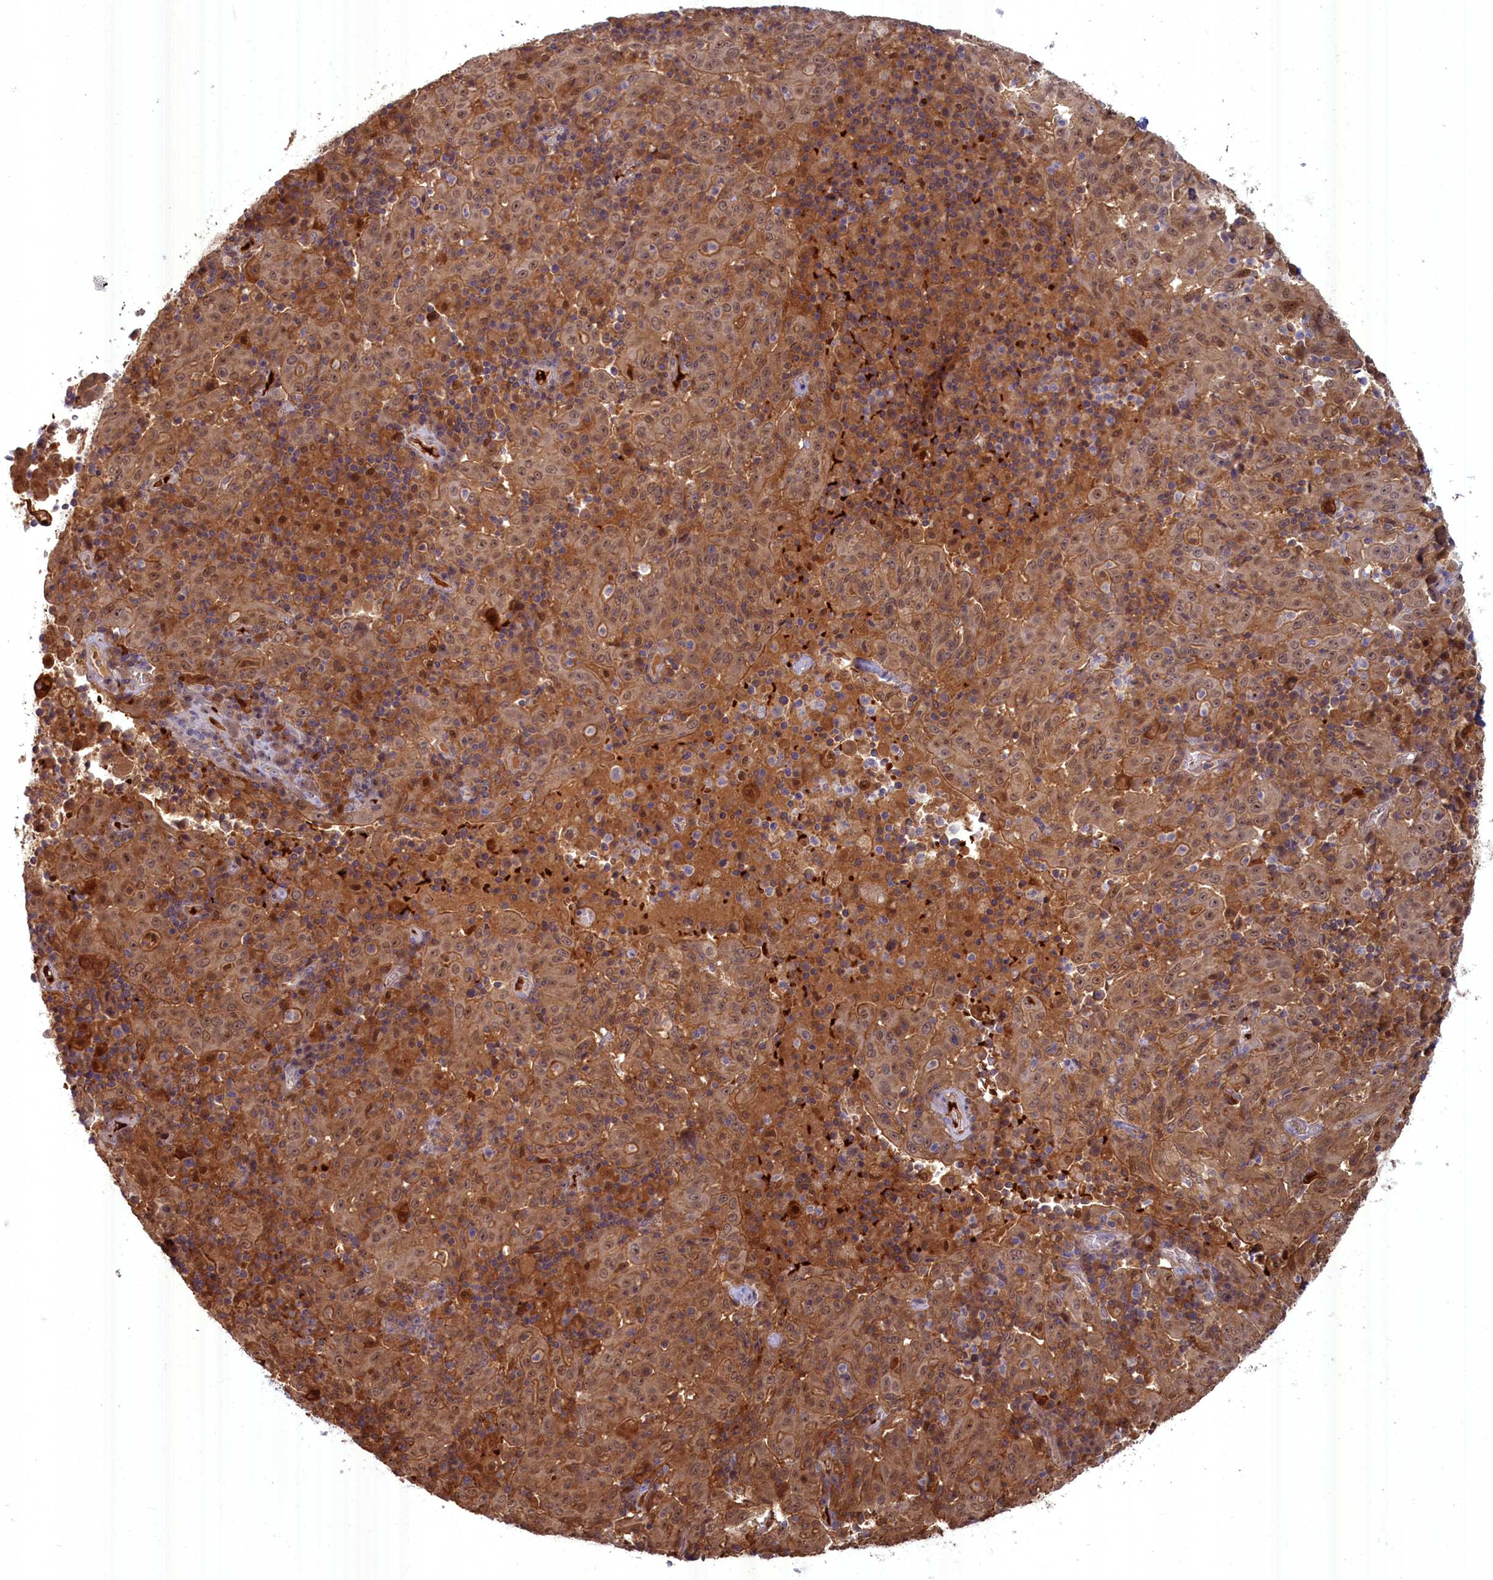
{"staining": {"intensity": "moderate", "quantity": ">75%", "location": "cytoplasmic/membranous"}, "tissue": "pancreatic cancer", "cell_type": "Tumor cells", "image_type": "cancer", "snomed": [{"axis": "morphology", "description": "Adenocarcinoma, NOS"}, {"axis": "topography", "description": "Pancreas"}], "caption": "Tumor cells display moderate cytoplasmic/membranous staining in approximately >75% of cells in pancreatic adenocarcinoma.", "gene": "BLVRB", "patient": {"sex": "male", "age": 63}}